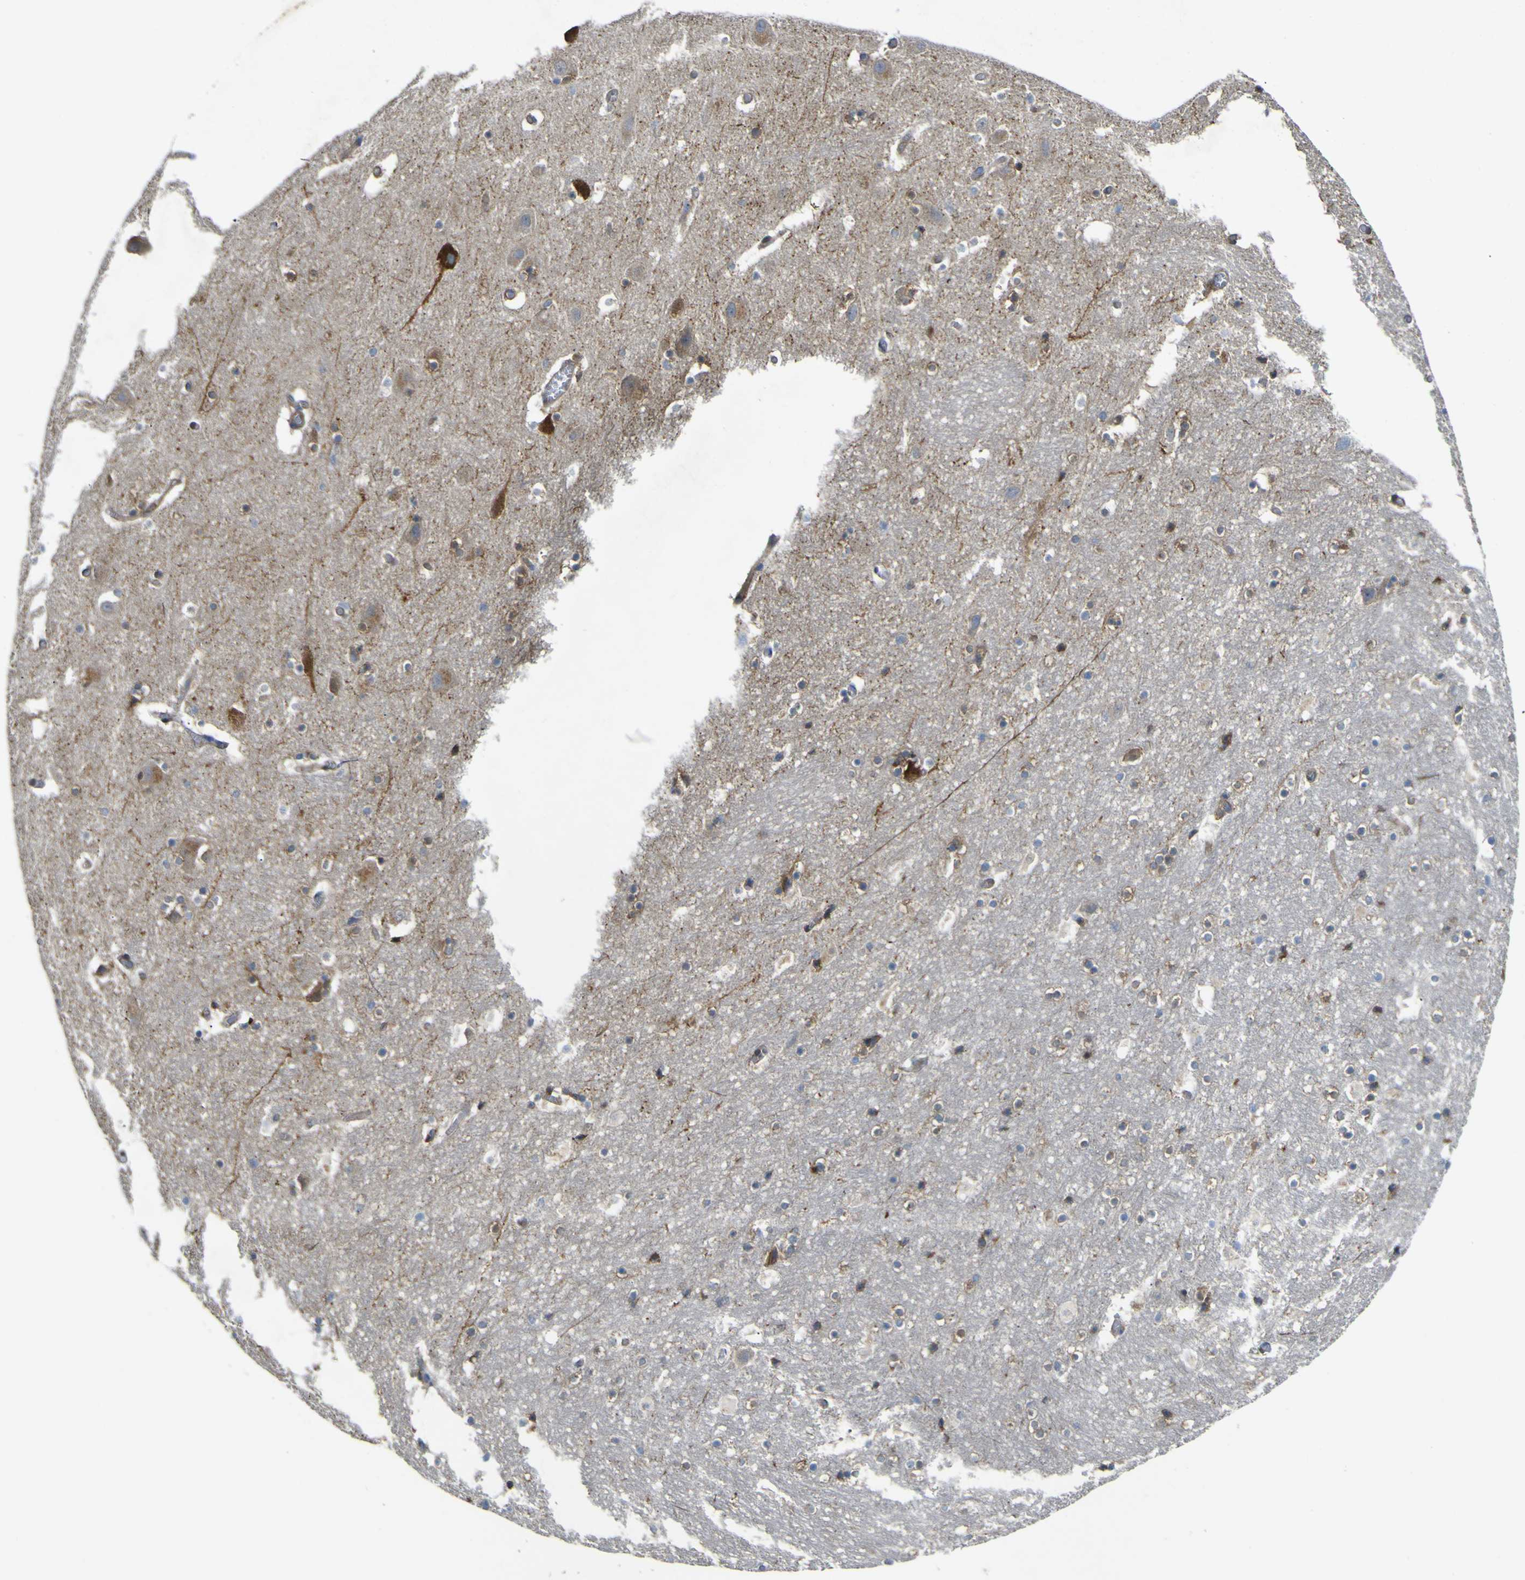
{"staining": {"intensity": "moderate", "quantity": "<25%", "location": "cytoplasmic/membranous"}, "tissue": "hippocampus", "cell_type": "Glial cells", "image_type": "normal", "snomed": [{"axis": "morphology", "description": "Normal tissue, NOS"}, {"axis": "topography", "description": "Hippocampus"}], "caption": "IHC of unremarkable human hippocampus exhibits low levels of moderate cytoplasmic/membranous positivity in approximately <25% of glial cells. The protein of interest is stained brown, and the nuclei are stained in blue (DAB IHC with brightfield microscopy, high magnification).", "gene": "EML2", "patient": {"sex": "male", "age": 45}}